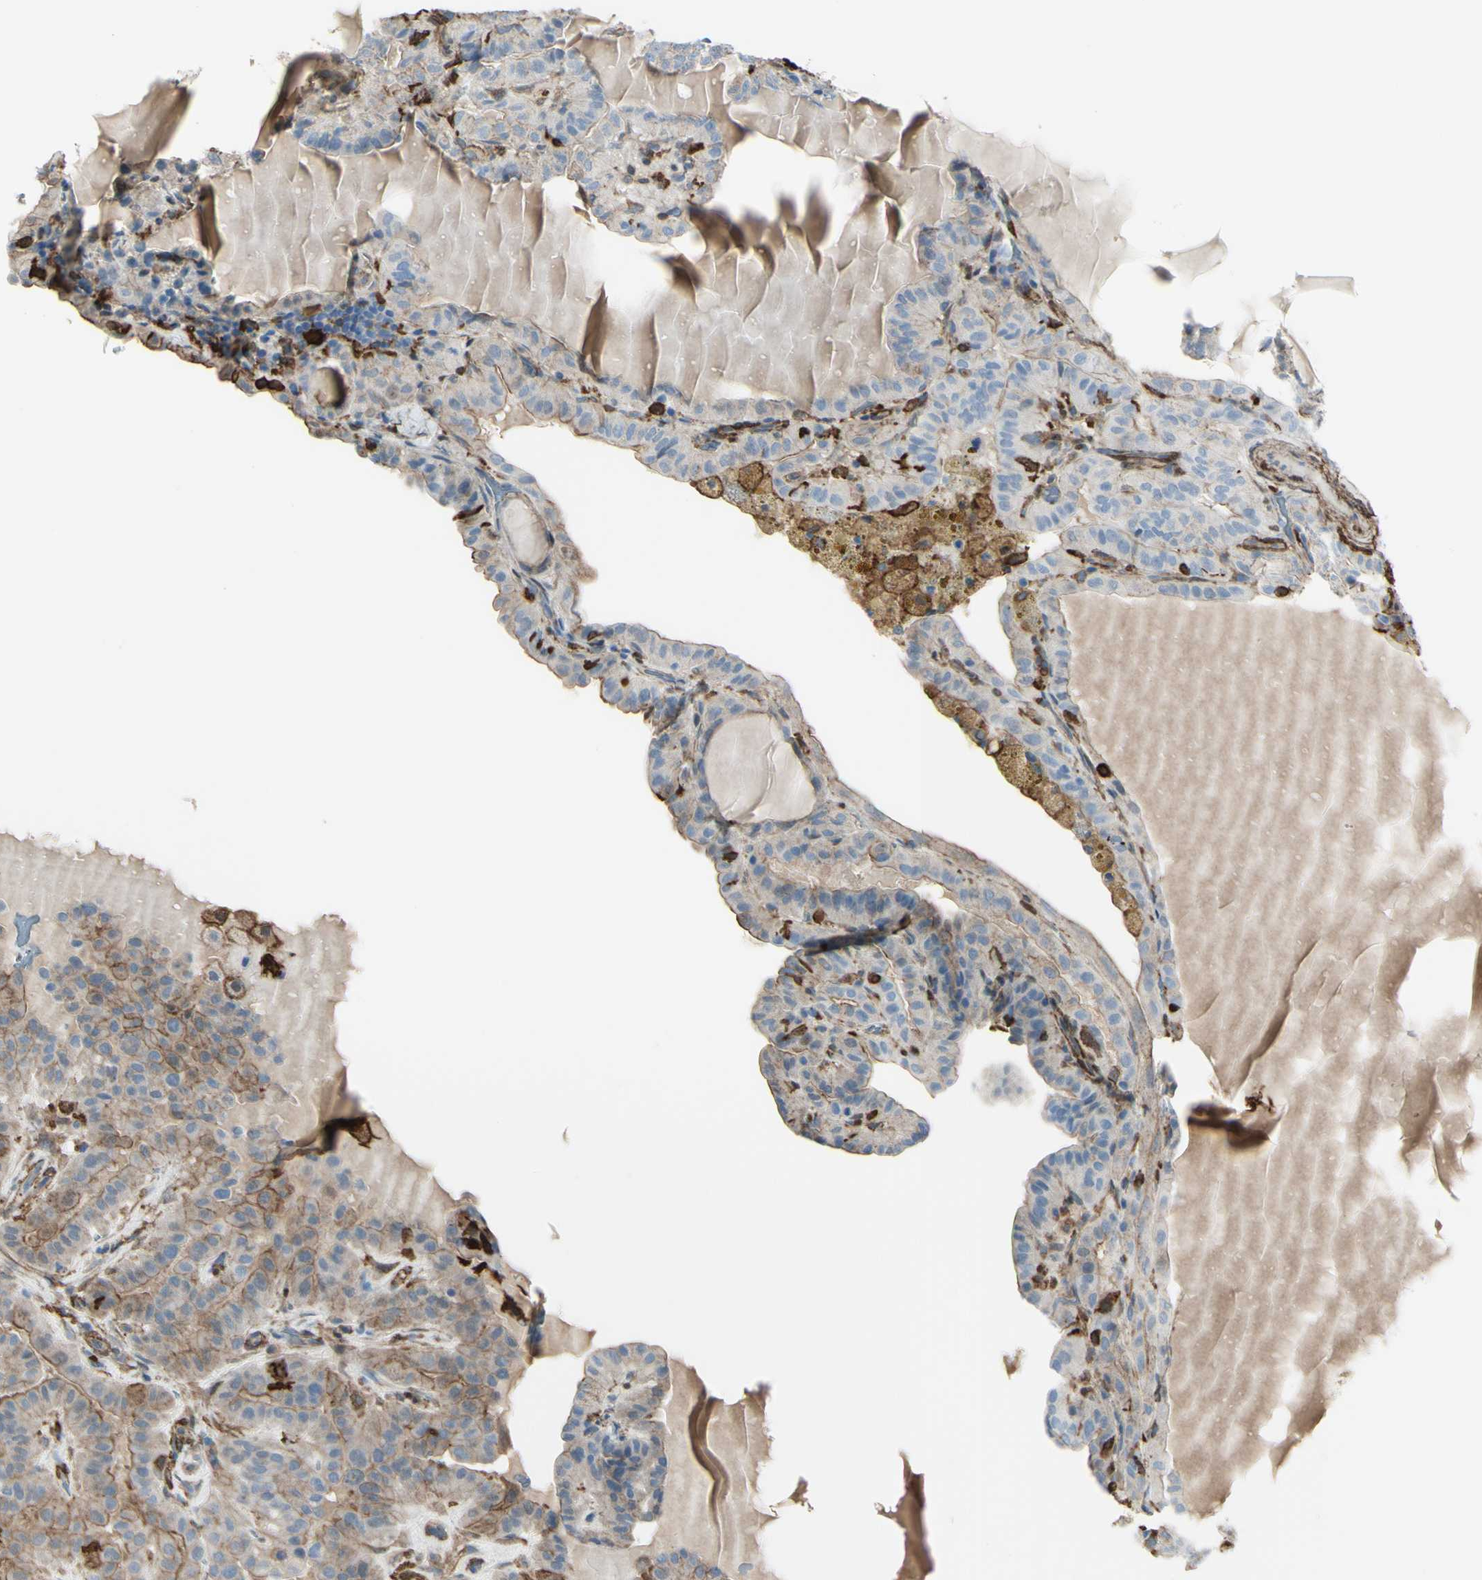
{"staining": {"intensity": "weak", "quantity": "25%-75%", "location": "cytoplasmic/membranous"}, "tissue": "thyroid cancer", "cell_type": "Tumor cells", "image_type": "cancer", "snomed": [{"axis": "morphology", "description": "Papillary adenocarcinoma, NOS"}, {"axis": "topography", "description": "Thyroid gland"}], "caption": "IHC of thyroid cancer (papillary adenocarcinoma) shows low levels of weak cytoplasmic/membranous expression in about 25%-75% of tumor cells.", "gene": "GSN", "patient": {"sex": "male", "age": 77}}